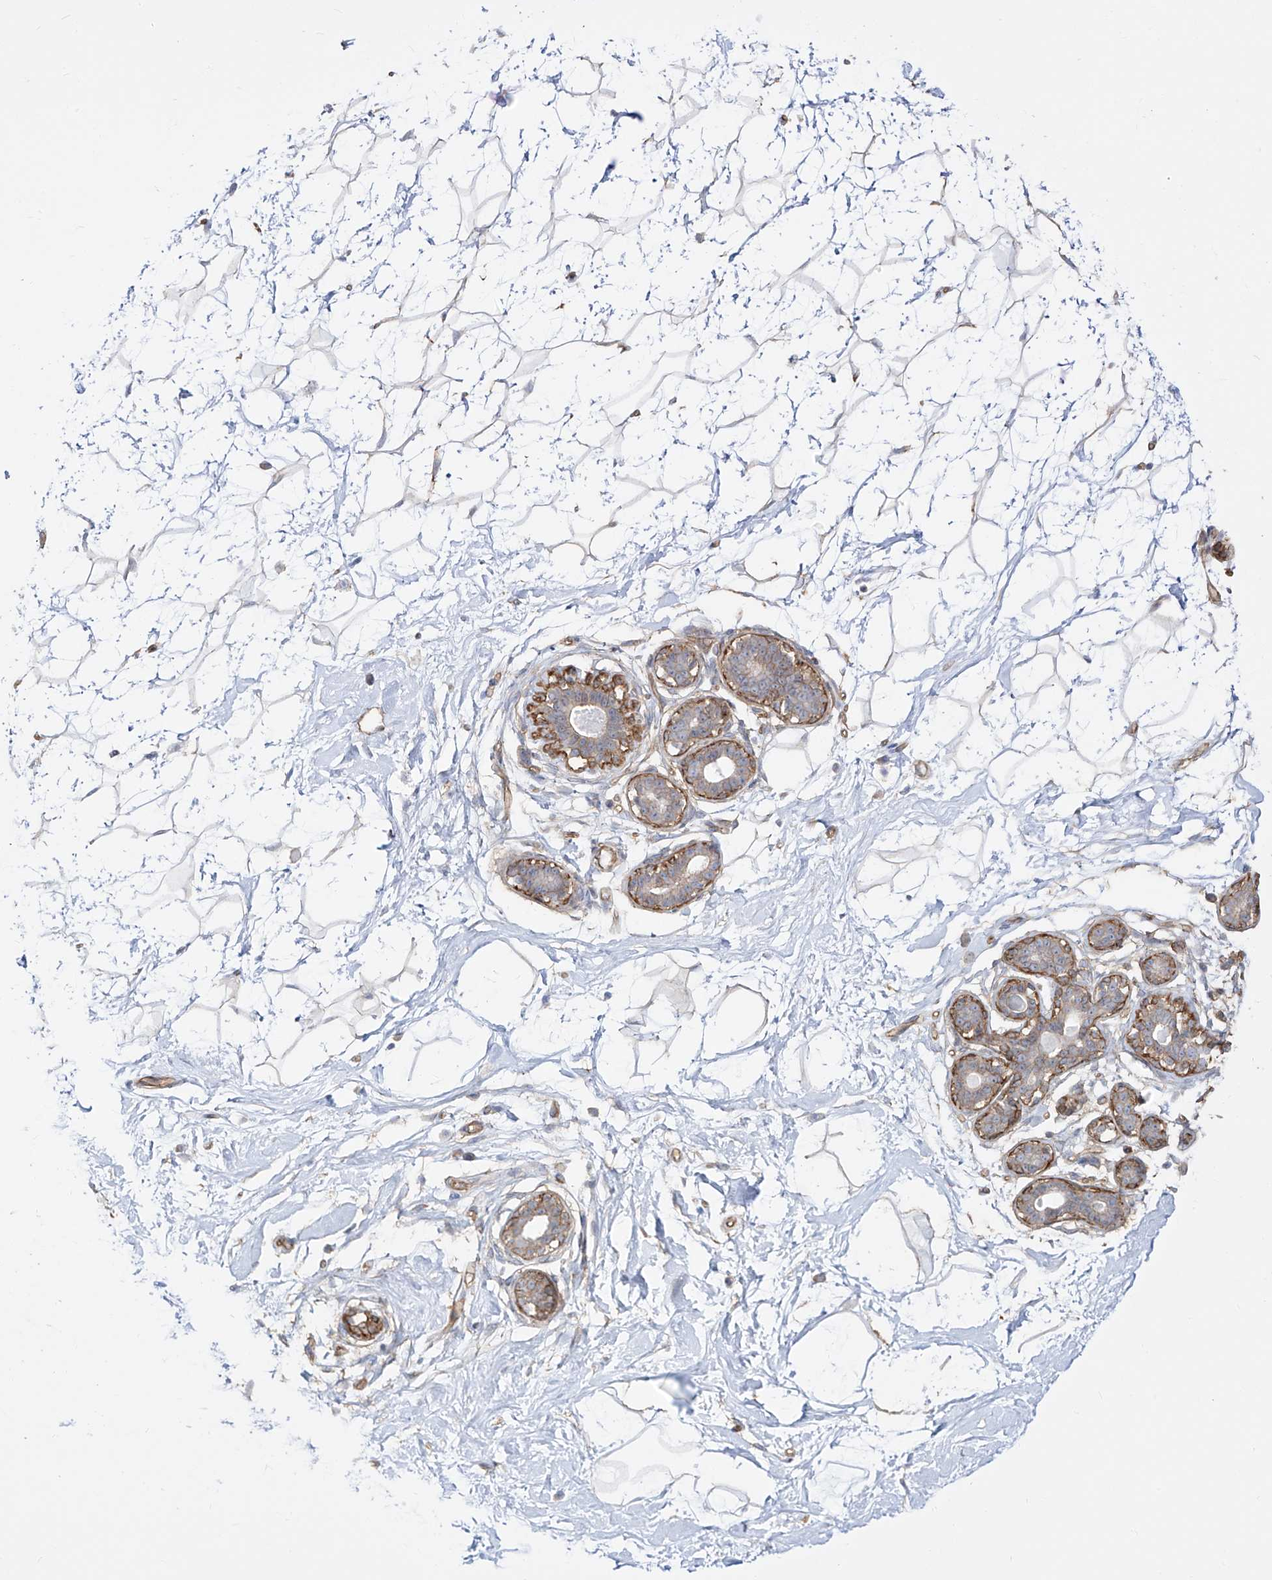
{"staining": {"intensity": "negative", "quantity": "none", "location": "none"}, "tissue": "breast", "cell_type": "Adipocytes", "image_type": "normal", "snomed": [{"axis": "morphology", "description": "Normal tissue, NOS"}, {"axis": "morphology", "description": "Adenoma, NOS"}, {"axis": "topography", "description": "Breast"}], "caption": "Breast was stained to show a protein in brown. There is no significant expression in adipocytes. (DAB (3,3'-diaminobenzidine) immunohistochemistry (IHC), high magnification).", "gene": "ZNF180", "patient": {"sex": "female", "age": 23}}